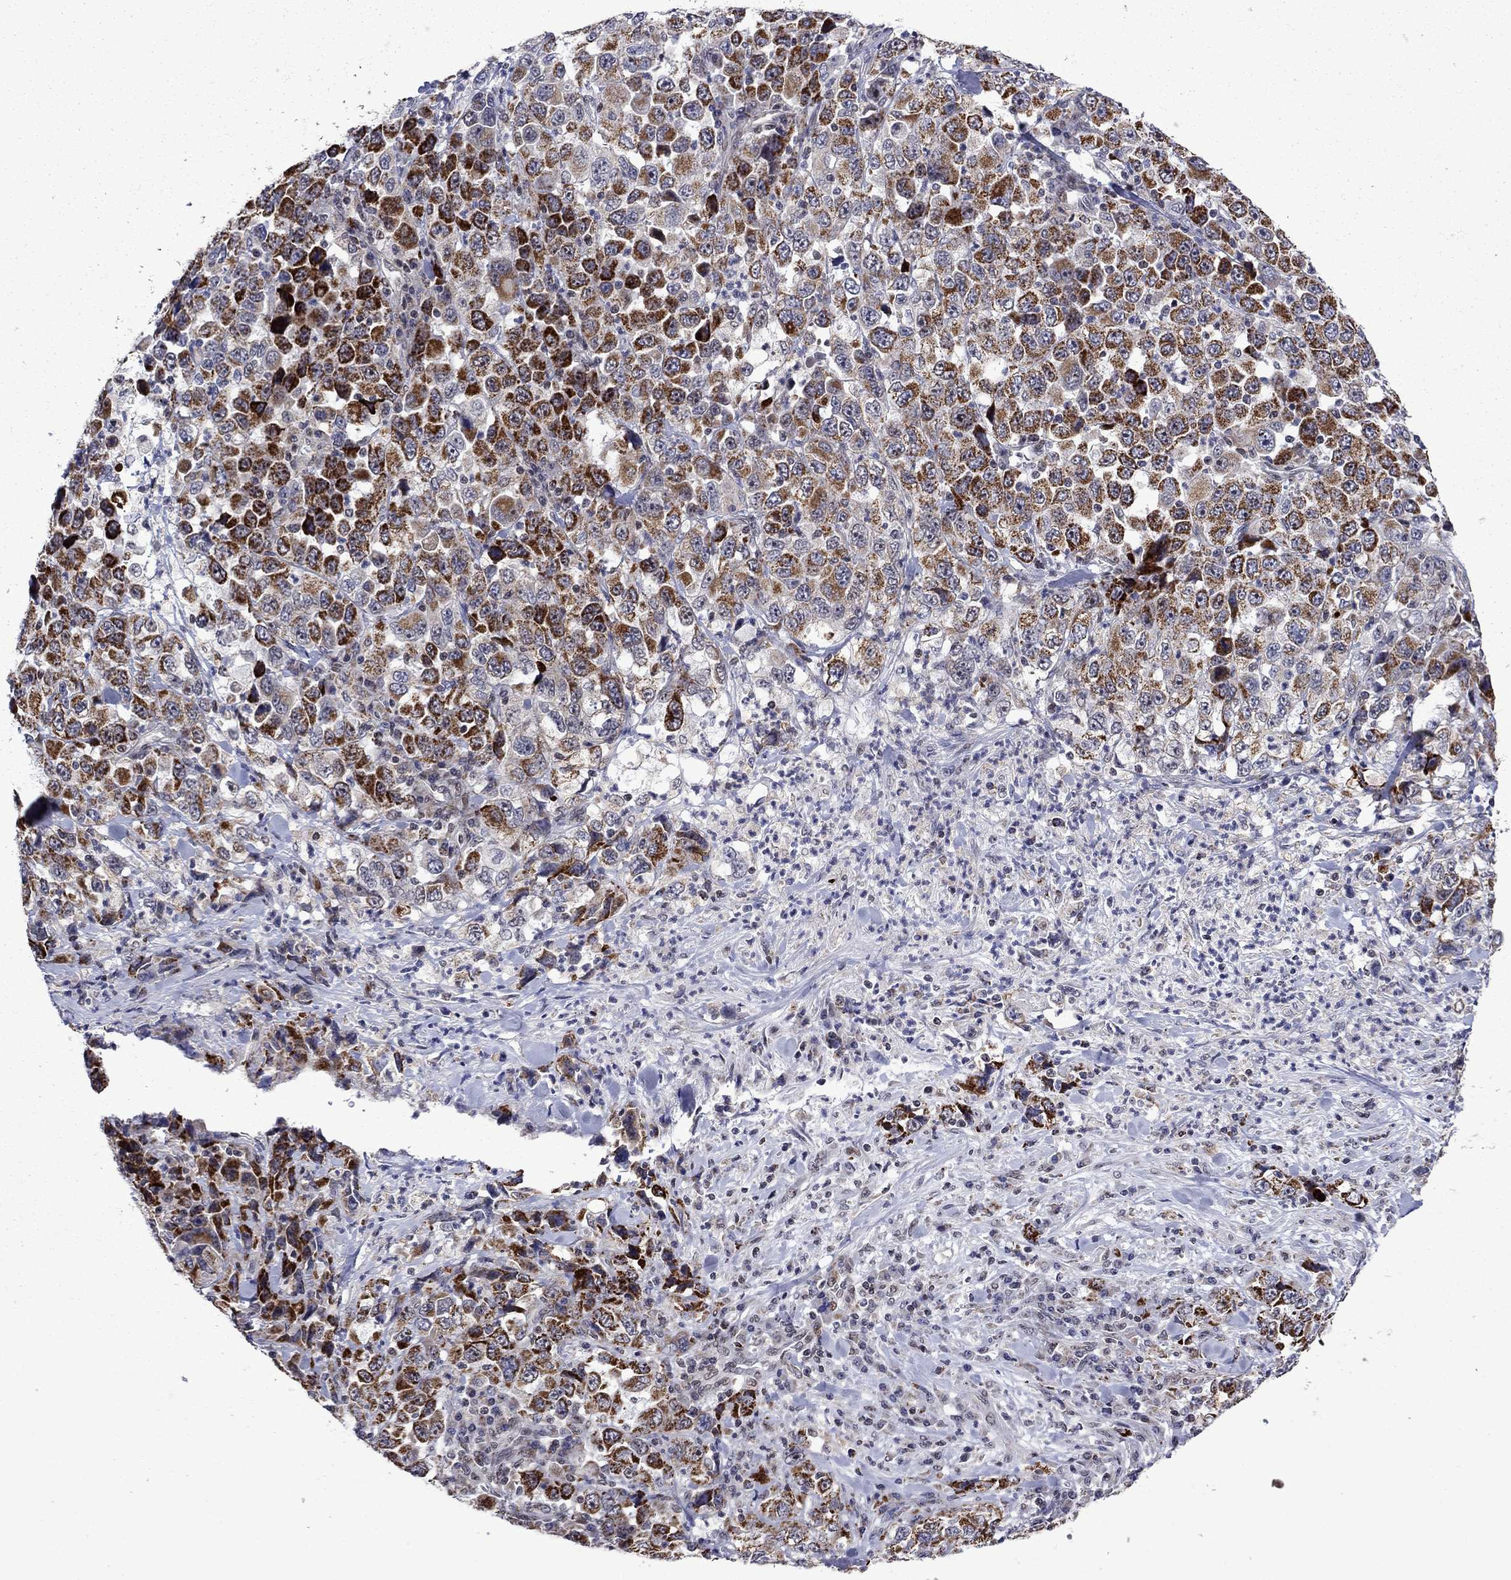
{"staining": {"intensity": "strong", "quantity": "<25%", "location": "cytoplasmic/membranous"}, "tissue": "stomach cancer", "cell_type": "Tumor cells", "image_type": "cancer", "snomed": [{"axis": "morphology", "description": "Normal tissue, NOS"}, {"axis": "morphology", "description": "Adenocarcinoma, NOS"}, {"axis": "topography", "description": "Stomach, upper"}, {"axis": "topography", "description": "Stomach"}], "caption": "Stomach adenocarcinoma was stained to show a protein in brown. There is medium levels of strong cytoplasmic/membranous expression in about <25% of tumor cells.", "gene": "SURF2", "patient": {"sex": "male", "age": 59}}